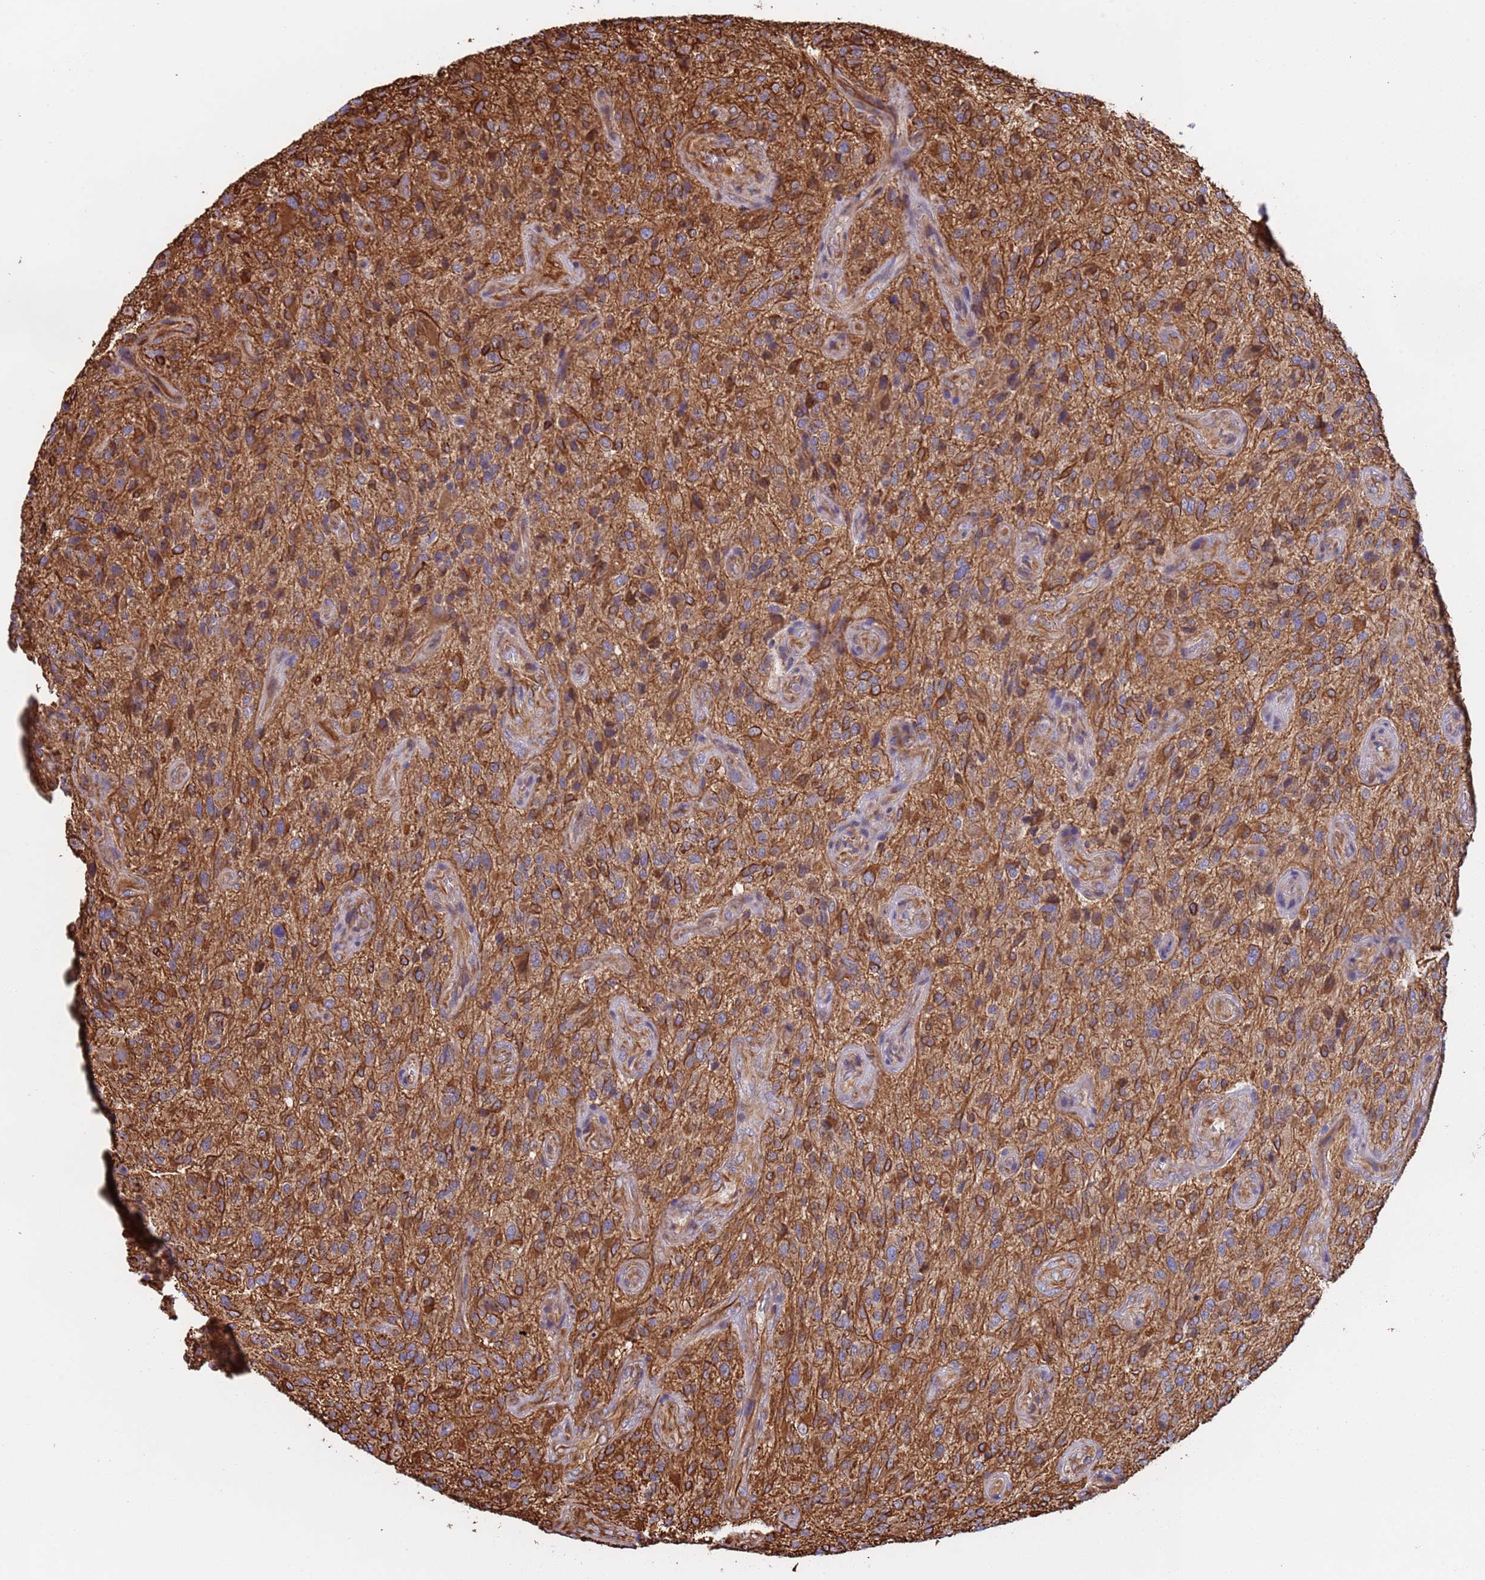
{"staining": {"intensity": "moderate", "quantity": ">75%", "location": "cytoplasmic/membranous"}, "tissue": "glioma", "cell_type": "Tumor cells", "image_type": "cancer", "snomed": [{"axis": "morphology", "description": "Glioma, malignant, High grade"}, {"axis": "topography", "description": "Brain"}], "caption": "About >75% of tumor cells in glioma reveal moderate cytoplasmic/membranous protein positivity as visualized by brown immunohistochemical staining.", "gene": "NUDT12", "patient": {"sex": "male", "age": 47}}